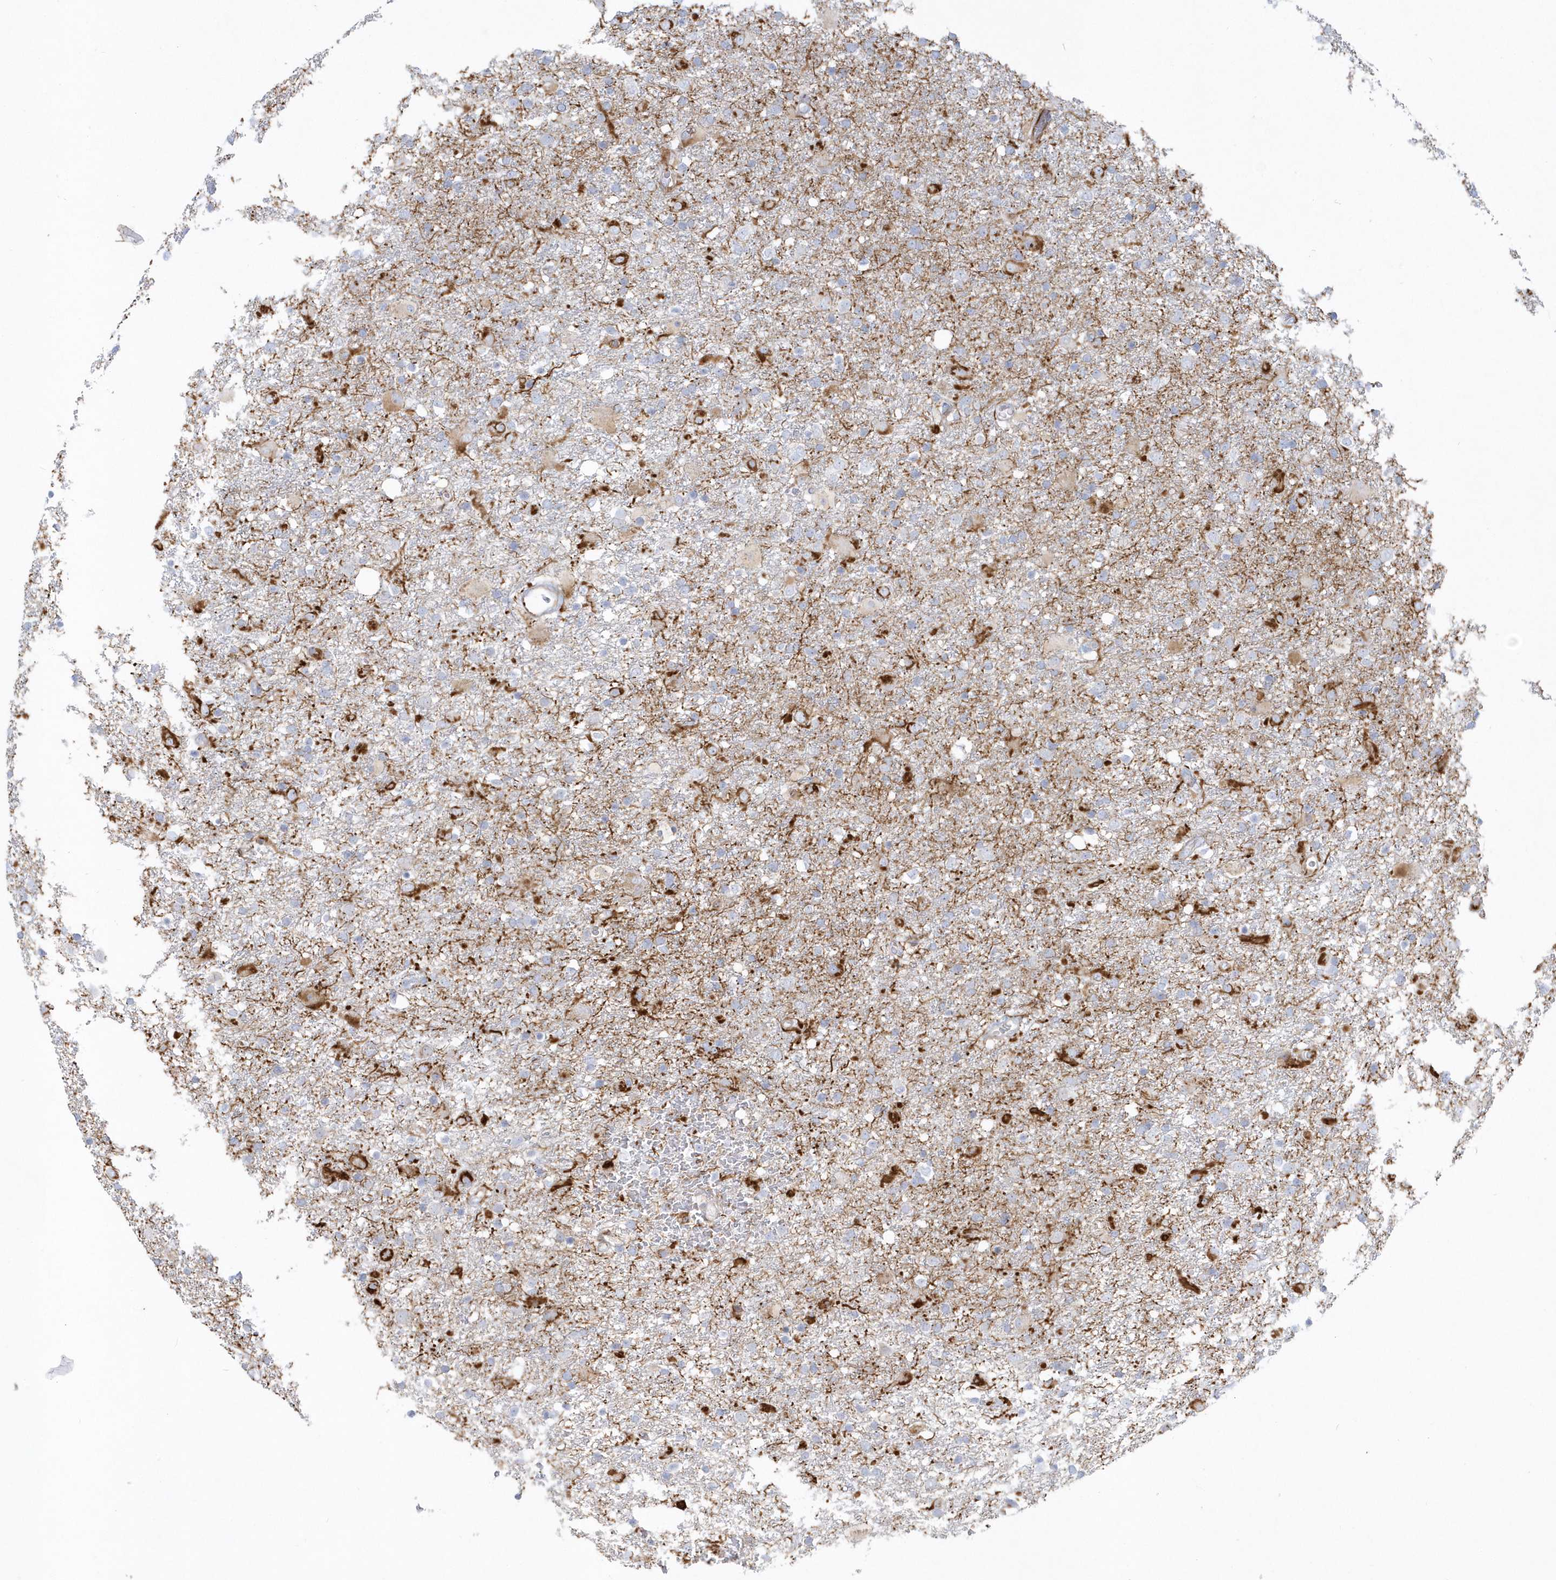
{"staining": {"intensity": "moderate", "quantity": "<25%", "location": "cytoplasmic/membranous"}, "tissue": "glioma", "cell_type": "Tumor cells", "image_type": "cancer", "snomed": [{"axis": "morphology", "description": "Glioma, malignant, Low grade"}, {"axis": "topography", "description": "Brain"}], "caption": "IHC (DAB) staining of malignant glioma (low-grade) exhibits moderate cytoplasmic/membranous protein staining in about <25% of tumor cells.", "gene": "PPIL6", "patient": {"sex": "male", "age": 65}}